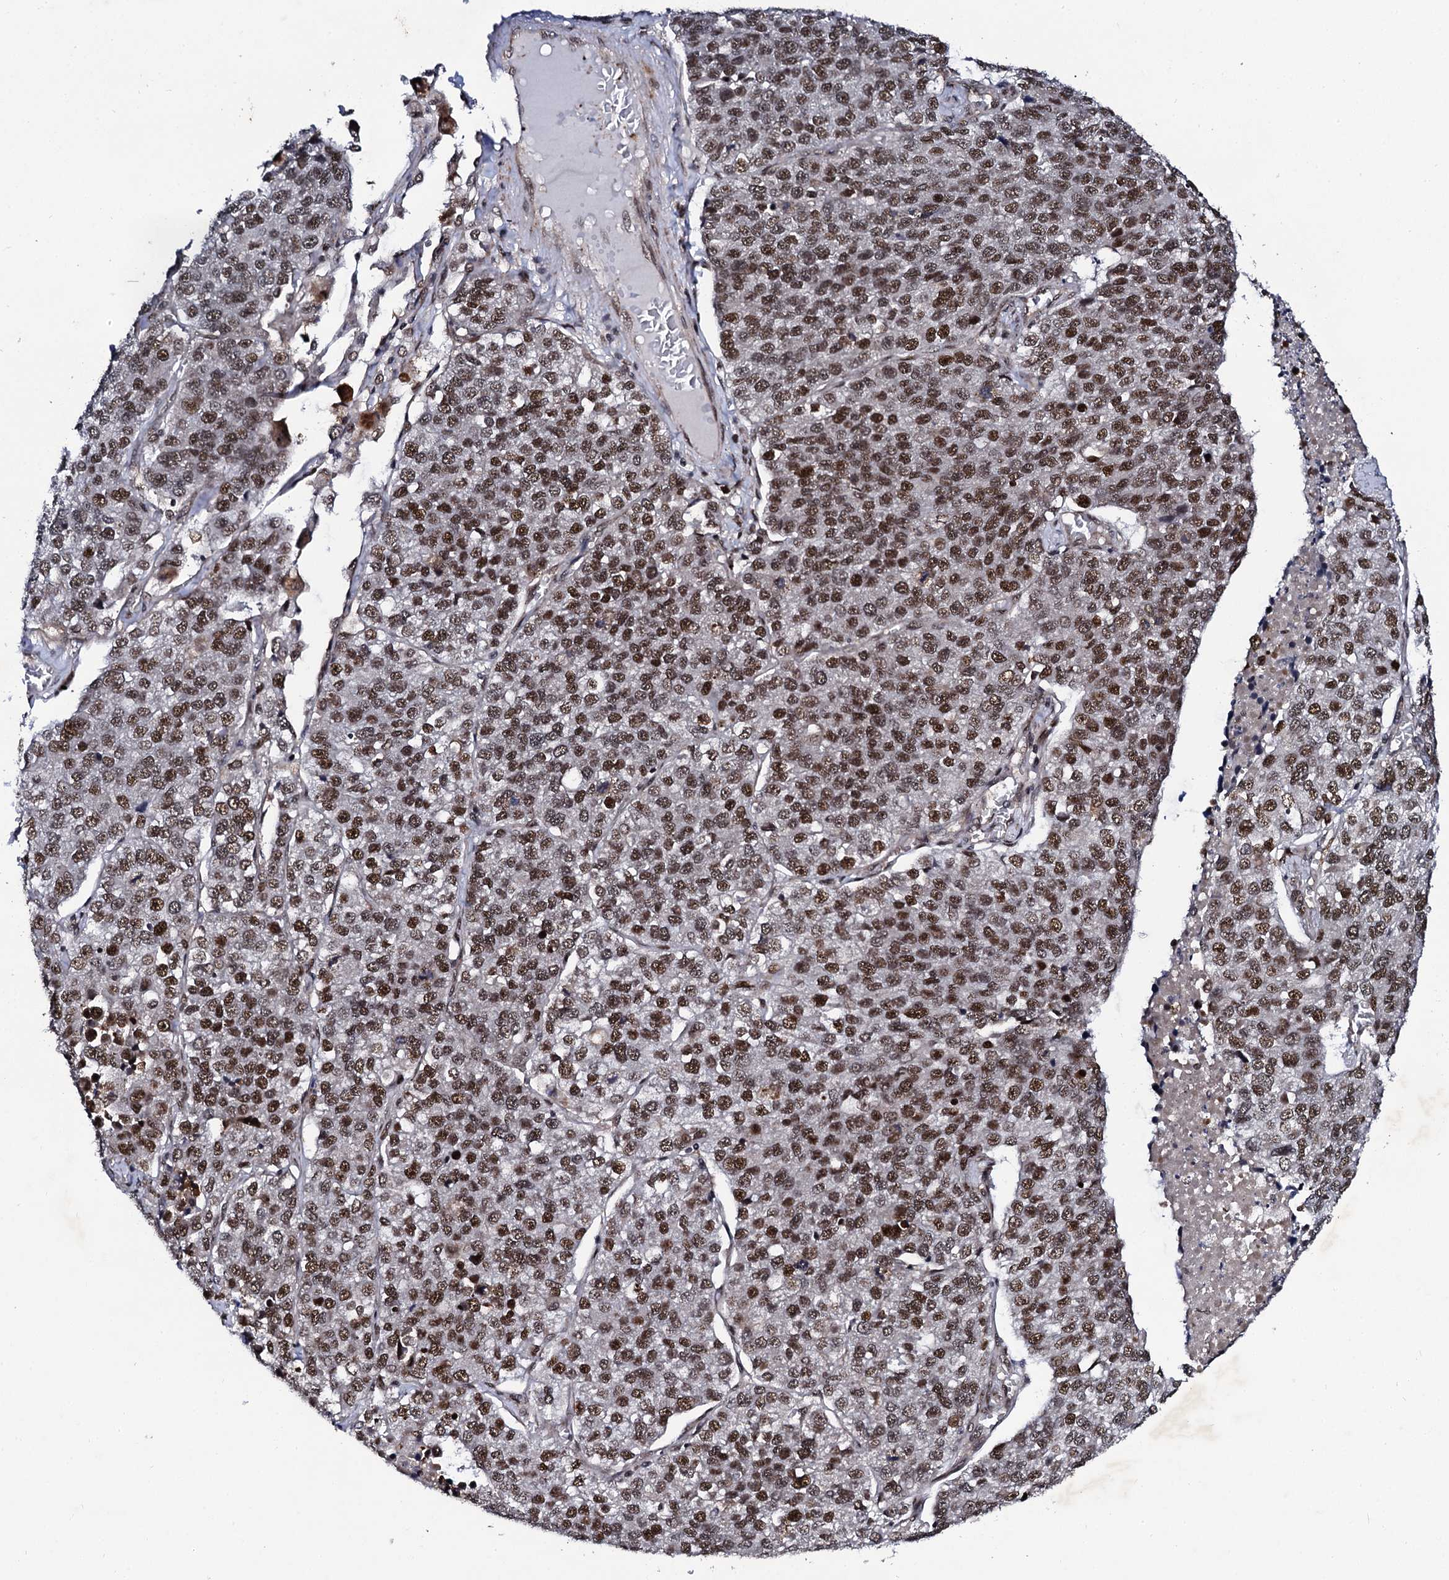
{"staining": {"intensity": "strong", "quantity": ">75%", "location": "nuclear"}, "tissue": "lung cancer", "cell_type": "Tumor cells", "image_type": "cancer", "snomed": [{"axis": "morphology", "description": "Adenocarcinoma, NOS"}, {"axis": "topography", "description": "Lung"}], "caption": "An IHC photomicrograph of neoplastic tissue is shown. Protein staining in brown highlights strong nuclear positivity in lung cancer (adenocarcinoma) within tumor cells.", "gene": "CSTF3", "patient": {"sex": "male", "age": 49}}